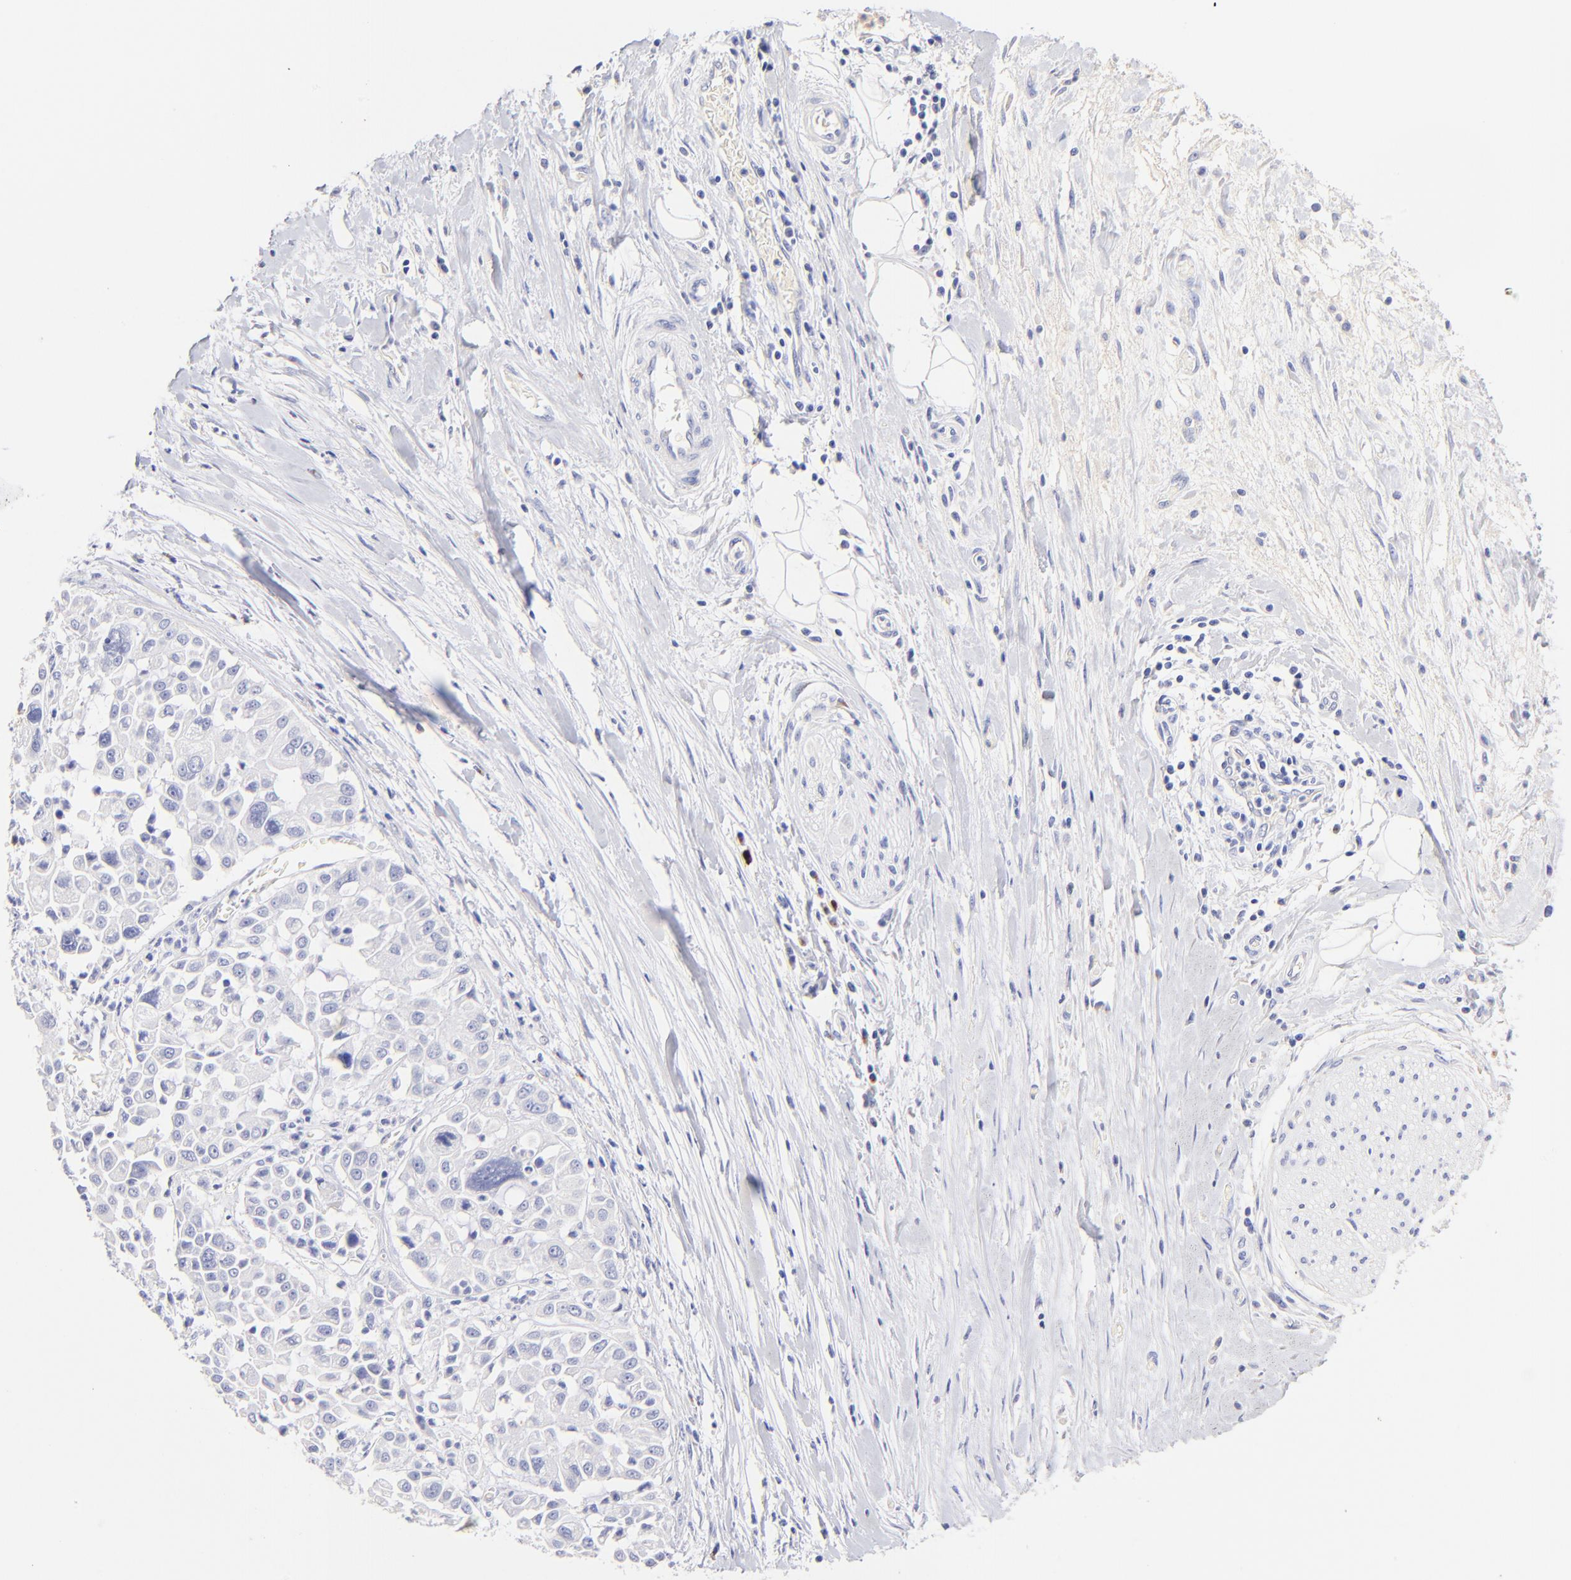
{"staining": {"intensity": "negative", "quantity": "none", "location": "none"}, "tissue": "pancreatic cancer", "cell_type": "Tumor cells", "image_type": "cancer", "snomed": [{"axis": "morphology", "description": "Adenocarcinoma, NOS"}, {"axis": "topography", "description": "Pancreas"}], "caption": "An immunohistochemistry (IHC) photomicrograph of pancreatic cancer (adenocarcinoma) is shown. There is no staining in tumor cells of pancreatic cancer (adenocarcinoma). (IHC, brightfield microscopy, high magnification).", "gene": "ASB9", "patient": {"sex": "female", "age": 52}}